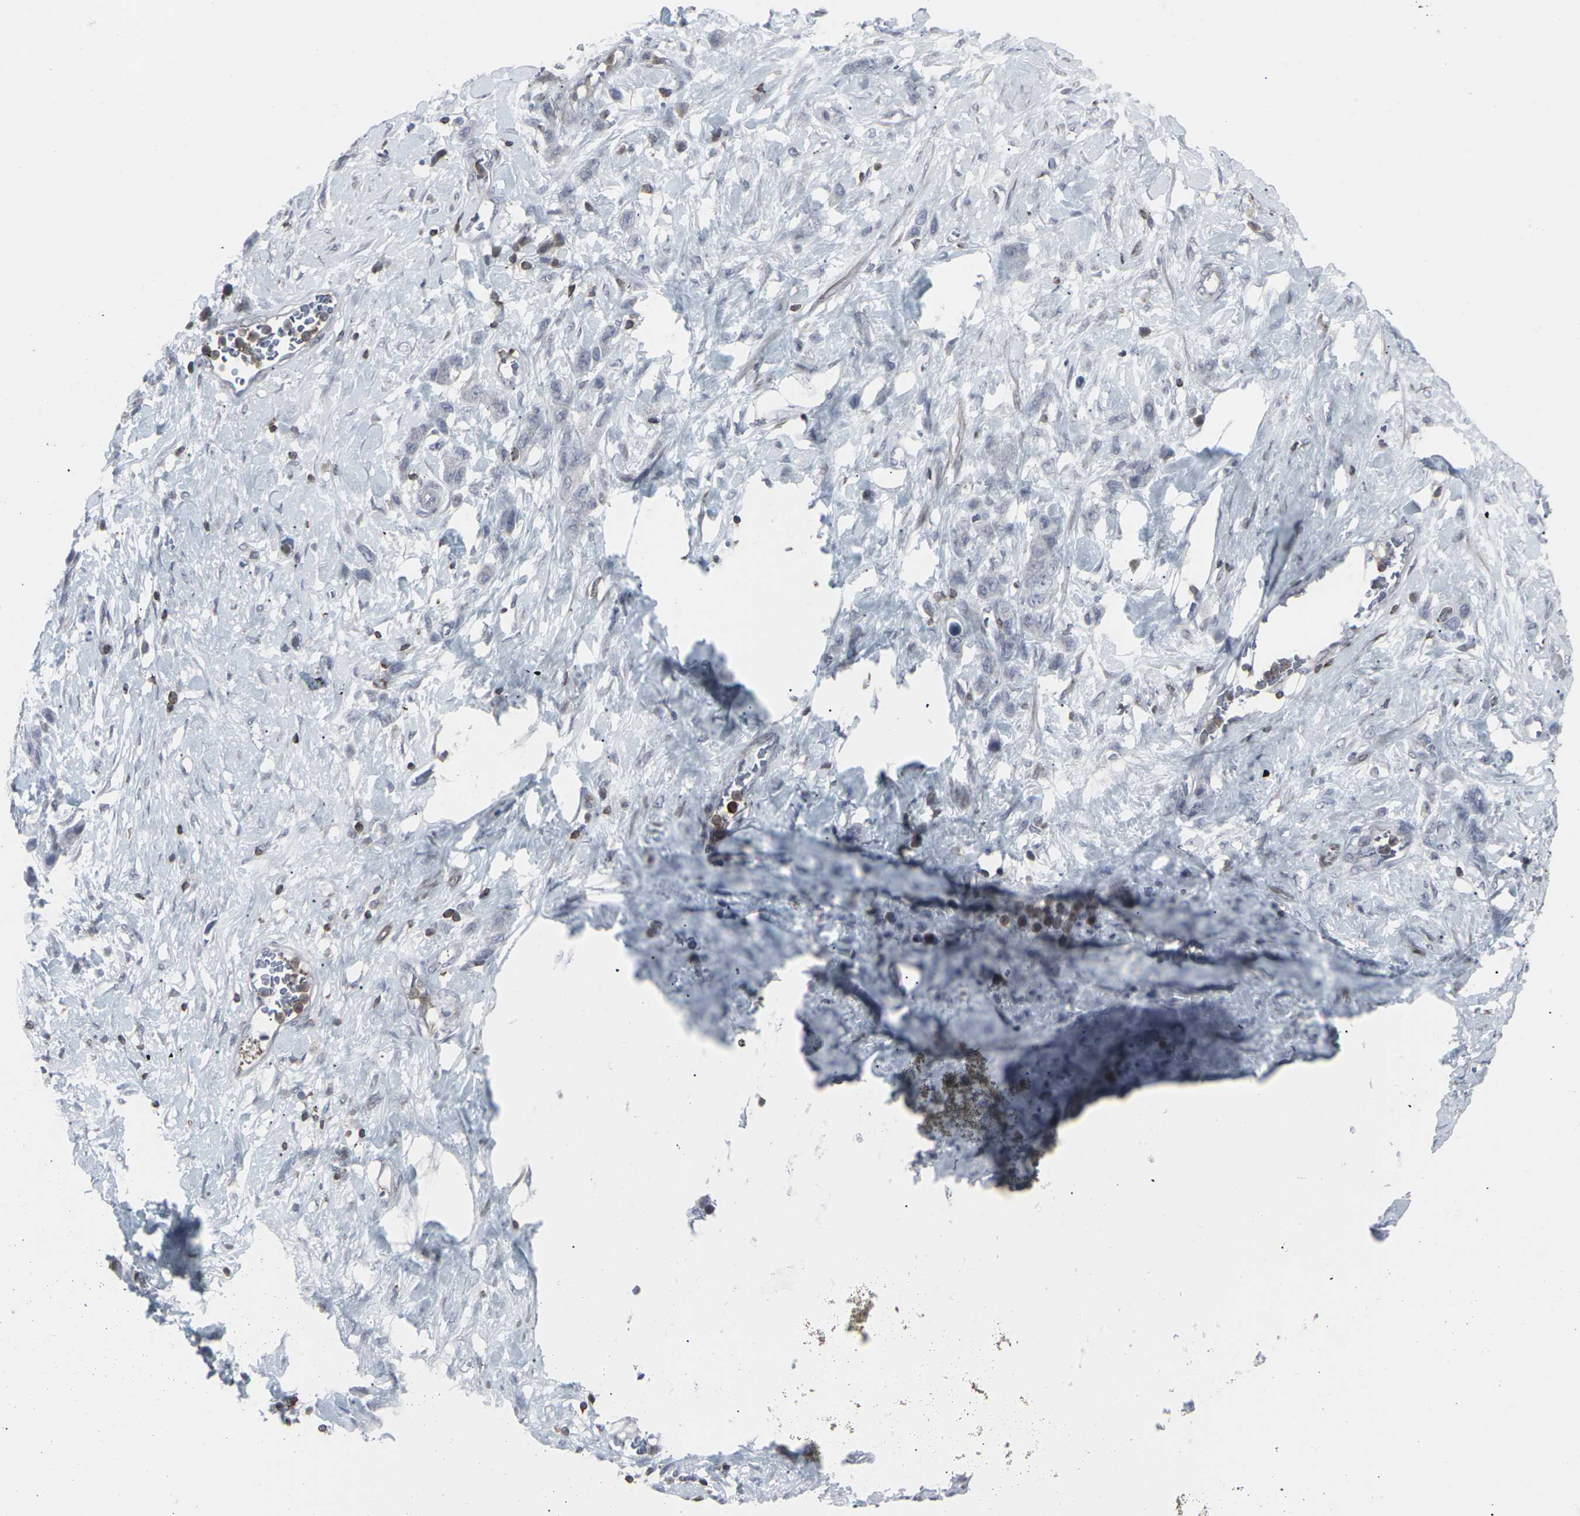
{"staining": {"intensity": "negative", "quantity": "none", "location": "none"}, "tissue": "stomach cancer", "cell_type": "Tumor cells", "image_type": "cancer", "snomed": [{"axis": "morphology", "description": "Adenocarcinoma, NOS"}, {"axis": "morphology", "description": "Adenocarcinoma, High grade"}, {"axis": "topography", "description": "Stomach, upper"}, {"axis": "topography", "description": "Stomach, lower"}], "caption": "High-grade adenocarcinoma (stomach) was stained to show a protein in brown. There is no significant expression in tumor cells.", "gene": "APOBEC2", "patient": {"sex": "female", "age": 65}}